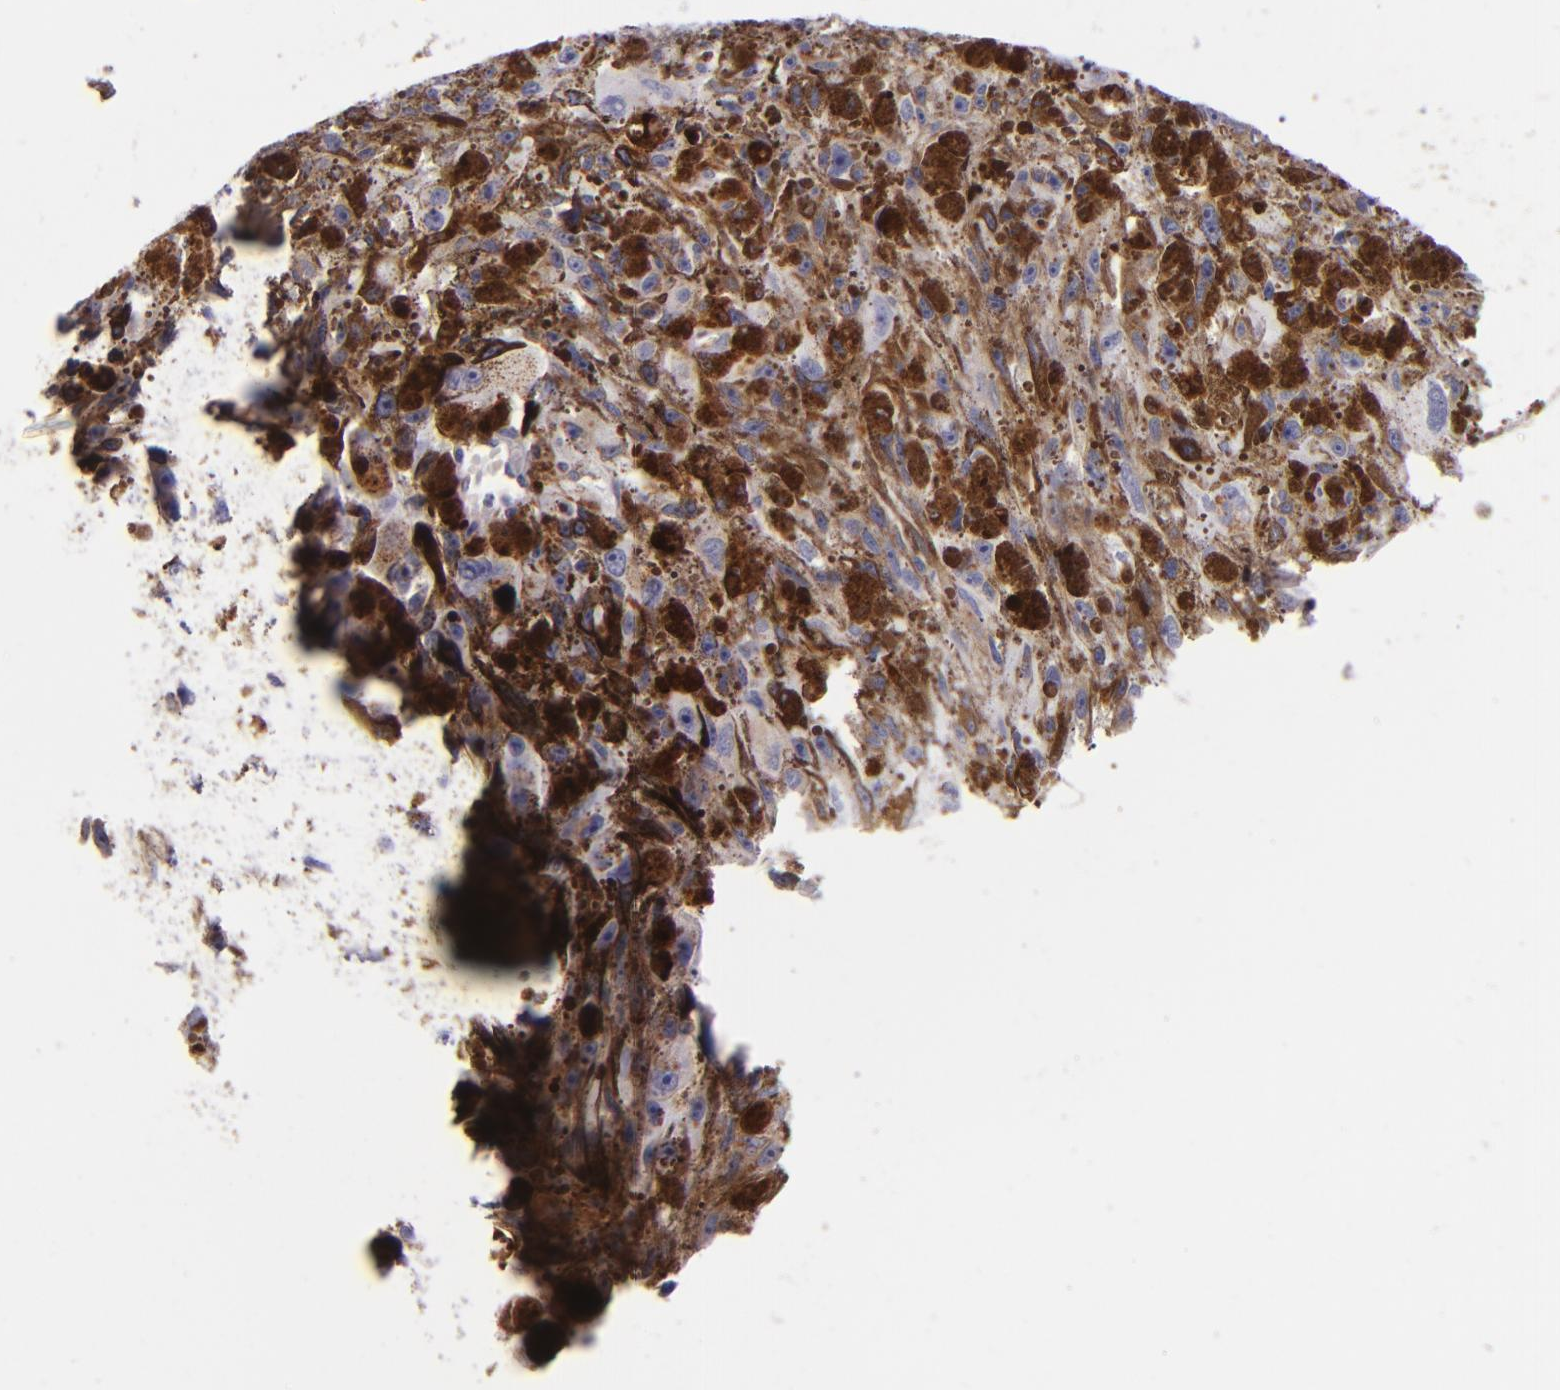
{"staining": {"intensity": "negative", "quantity": "none", "location": "none"}, "tissue": "melanoma", "cell_type": "Tumor cells", "image_type": "cancer", "snomed": [{"axis": "morphology", "description": "Malignant melanoma, NOS"}, {"axis": "topography", "description": "Skin"}], "caption": "Melanoma stained for a protein using immunohistochemistry (IHC) demonstrates no staining tumor cells.", "gene": "CD74", "patient": {"sex": "female", "age": 104}}